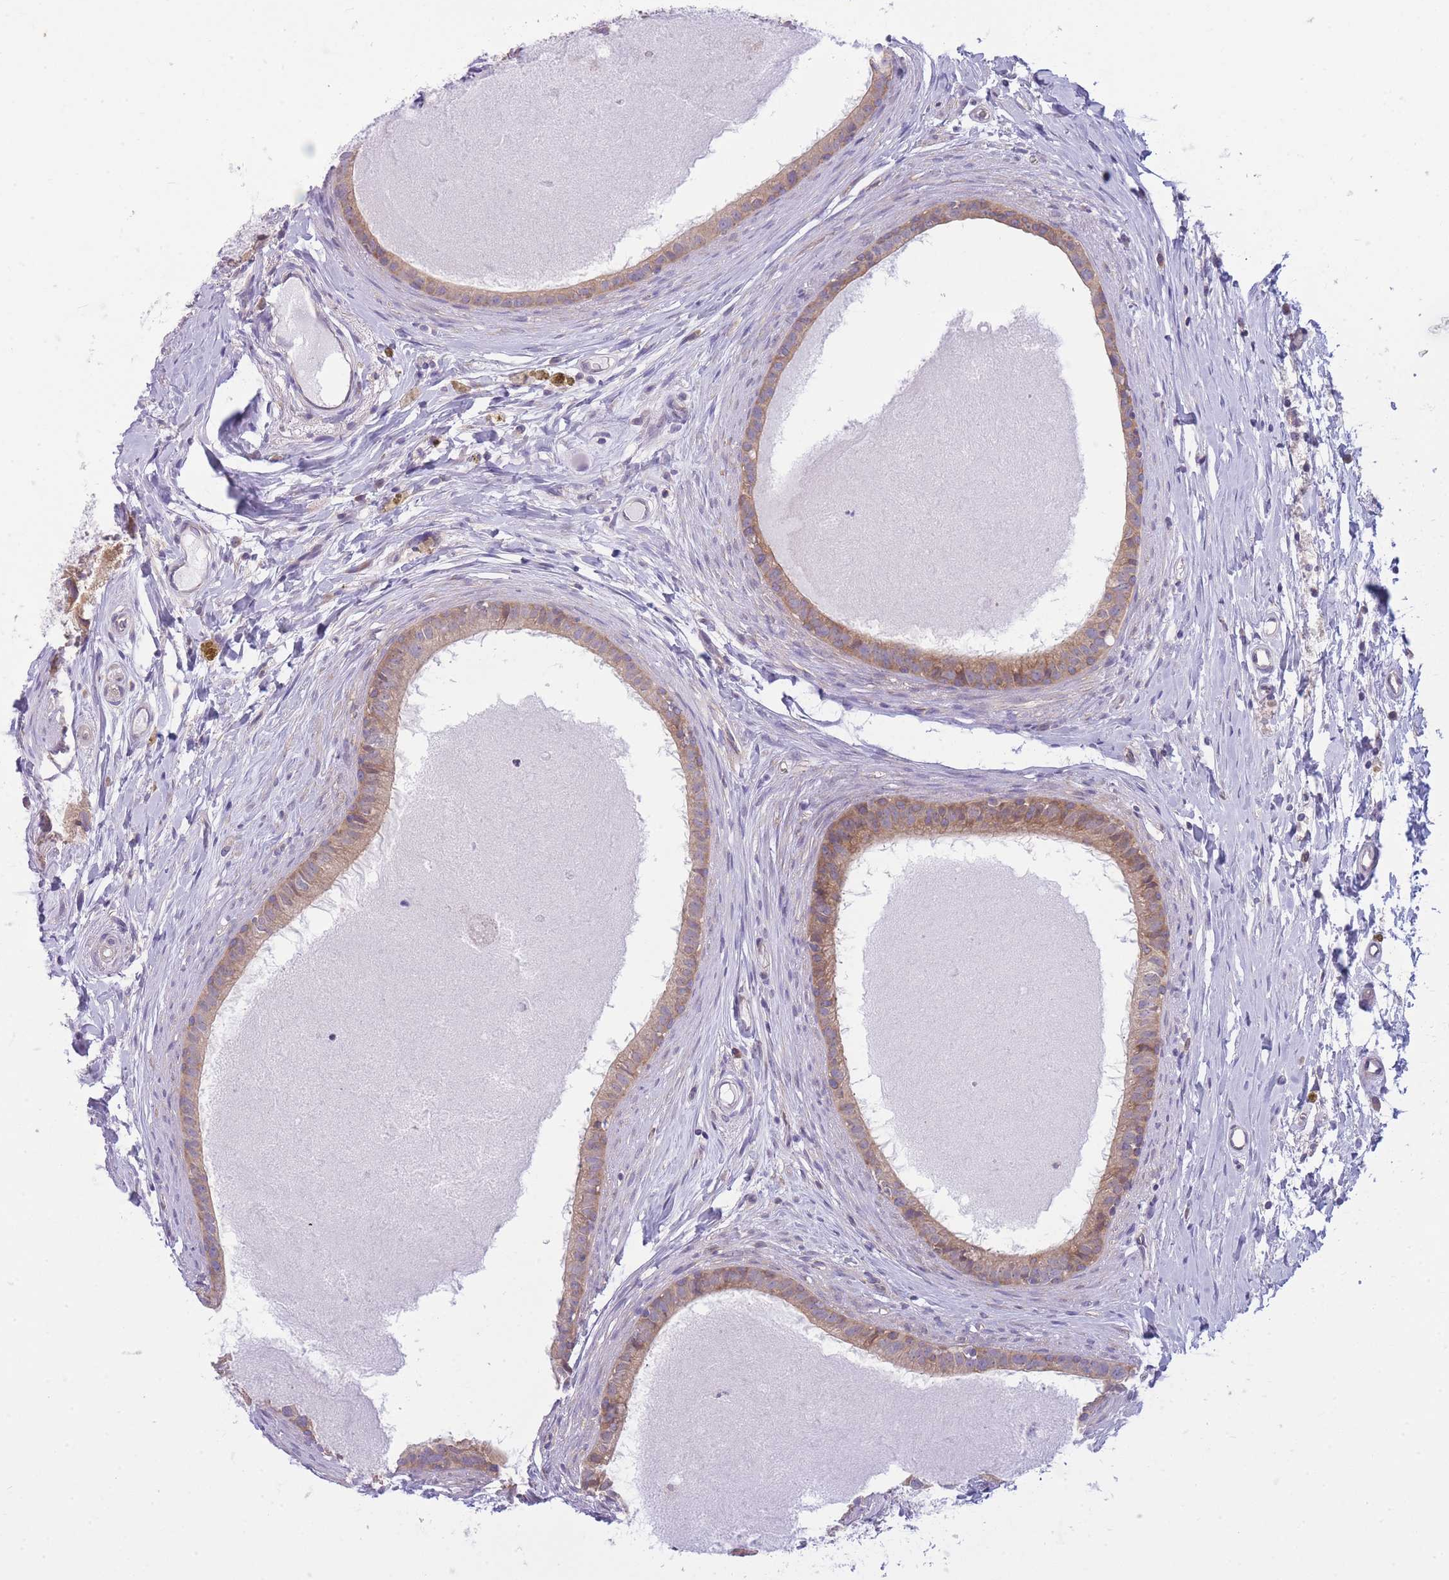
{"staining": {"intensity": "weak", "quantity": ">75%", "location": "cytoplasmic/membranous"}, "tissue": "epididymis", "cell_type": "Glandular cells", "image_type": "normal", "snomed": [{"axis": "morphology", "description": "Normal tissue, NOS"}, {"axis": "topography", "description": "Epididymis"}], "caption": "Immunohistochemistry photomicrograph of unremarkable human epididymis stained for a protein (brown), which exhibits low levels of weak cytoplasmic/membranous expression in about >75% of glandular cells.", "gene": "PFDN6", "patient": {"sex": "male", "age": 80}}